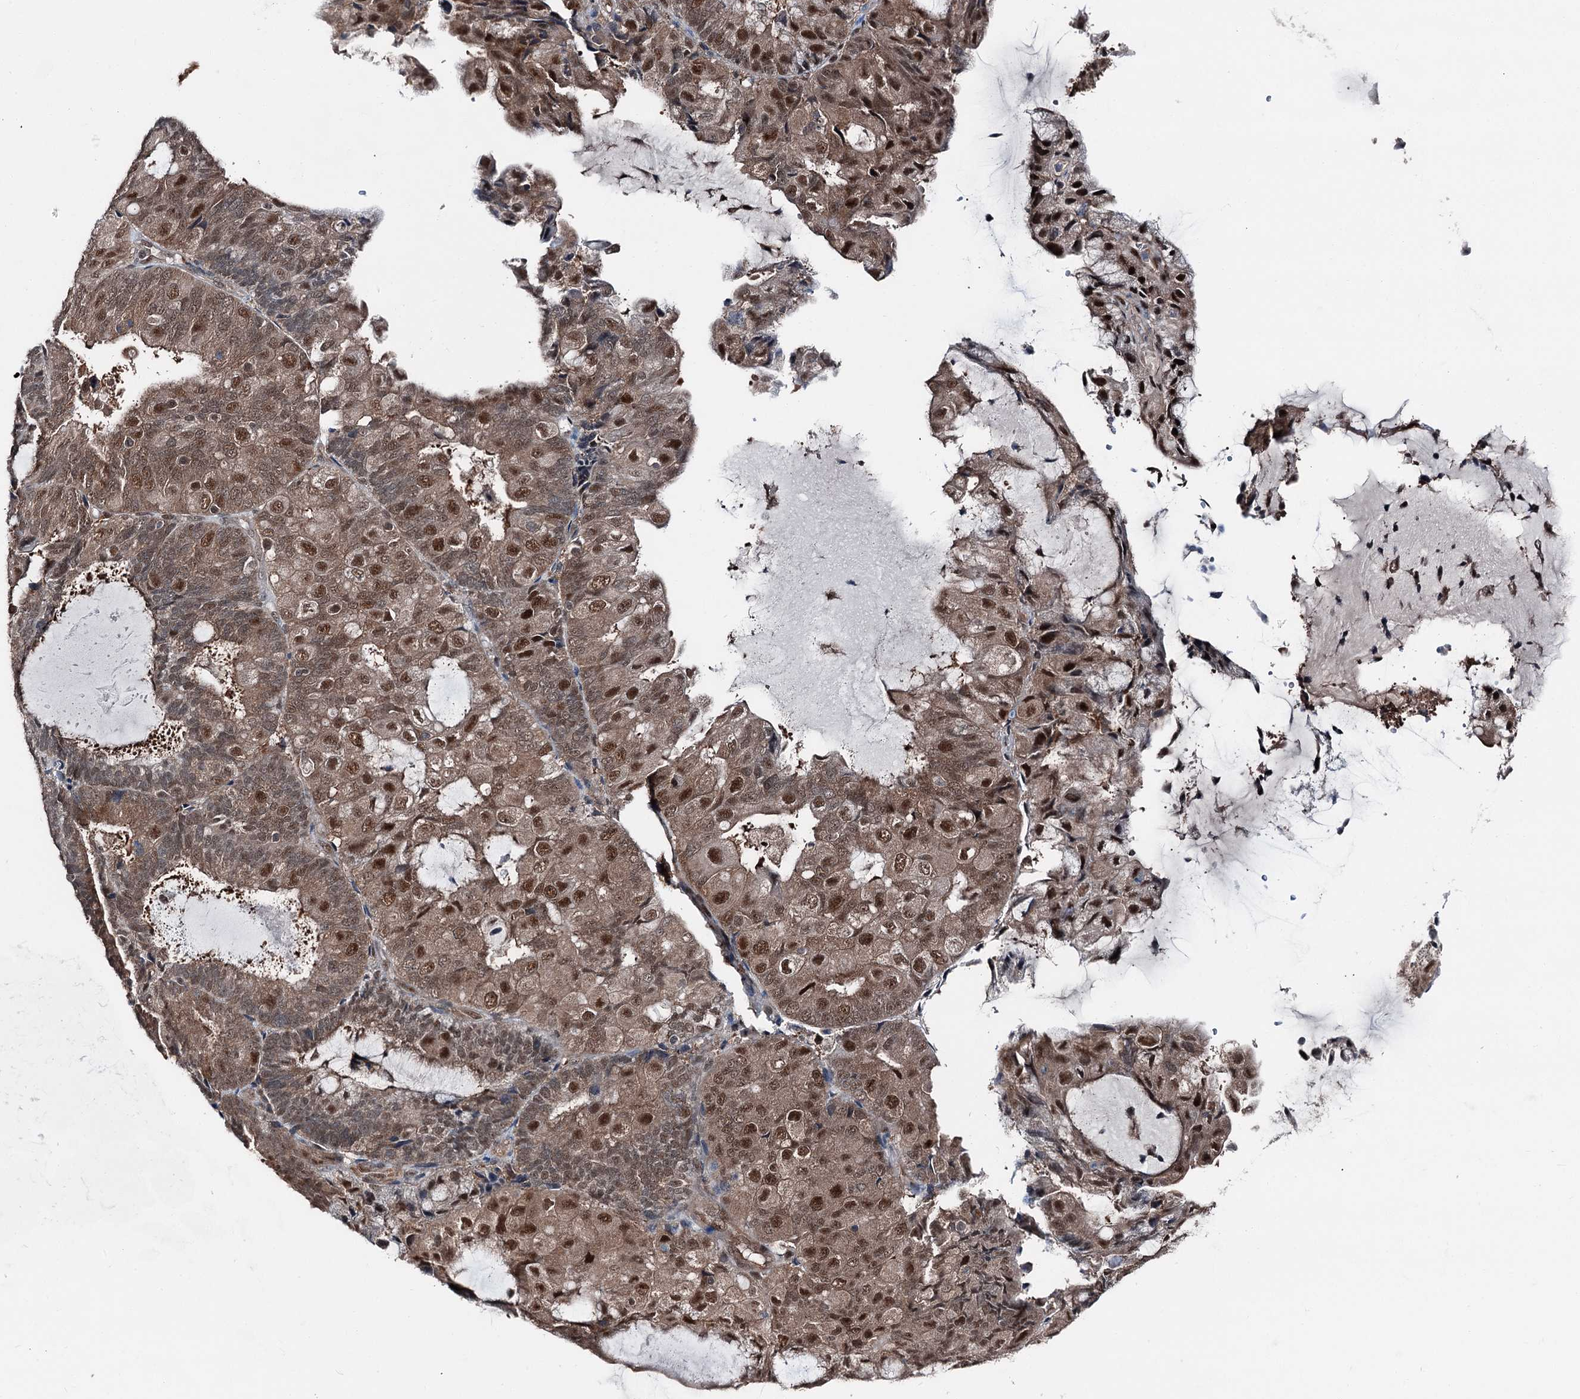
{"staining": {"intensity": "moderate", "quantity": ">75%", "location": "cytoplasmic/membranous,nuclear"}, "tissue": "endometrial cancer", "cell_type": "Tumor cells", "image_type": "cancer", "snomed": [{"axis": "morphology", "description": "Adenocarcinoma, NOS"}, {"axis": "topography", "description": "Endometrium"}], "caption": "Protein expression analysis of human endometrial cancer reveals moderate cytoplasmic/membranous and nuclear staining in approximately >75% of tumor cells.", "gene": "PSMD13", "patient": {"sex": "female", "age": 81}}